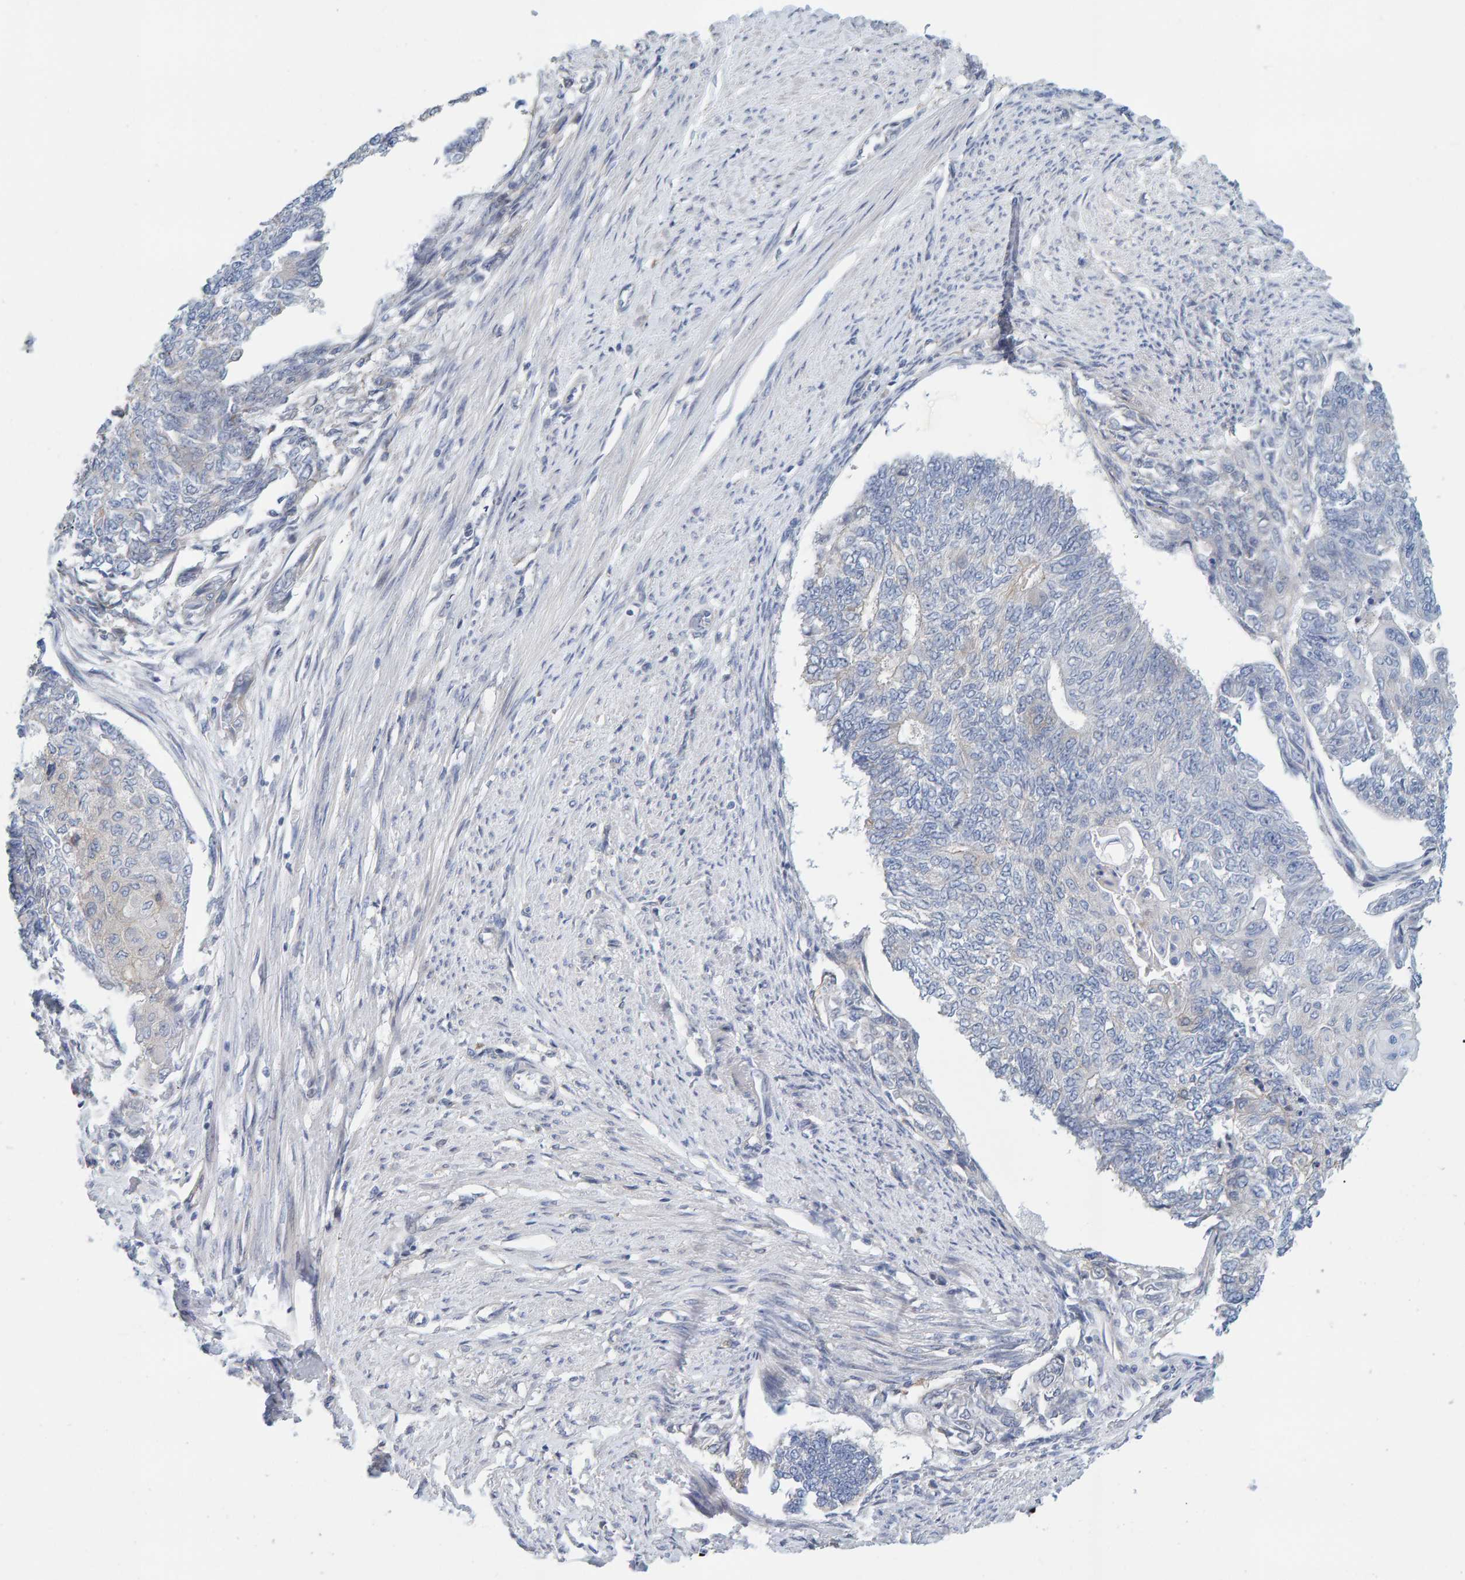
{"staining": {"intensity": "negative", "quantity": "none", "location": "none"}, "tissue": "endometrial cancer", "cell_type": "Tumor cells", "image_type": "cancer", "snomed": [{"axis": "morphology", "description": "Adenocarcinoma, NOS"}, {"axis": "topography", "description": "Endometrium"}], "caption": "The micrograph reveals no staining of tumor cells in endometrial cancer (adenocarcinoma). The staining was performed using DAB to visualize the protein expression in brown, while the nuclei were stained in blue with hematoxylin (Magnification: 20x).", "gene": "RGP1", "patient": {"sex": "female", "age": 32}}